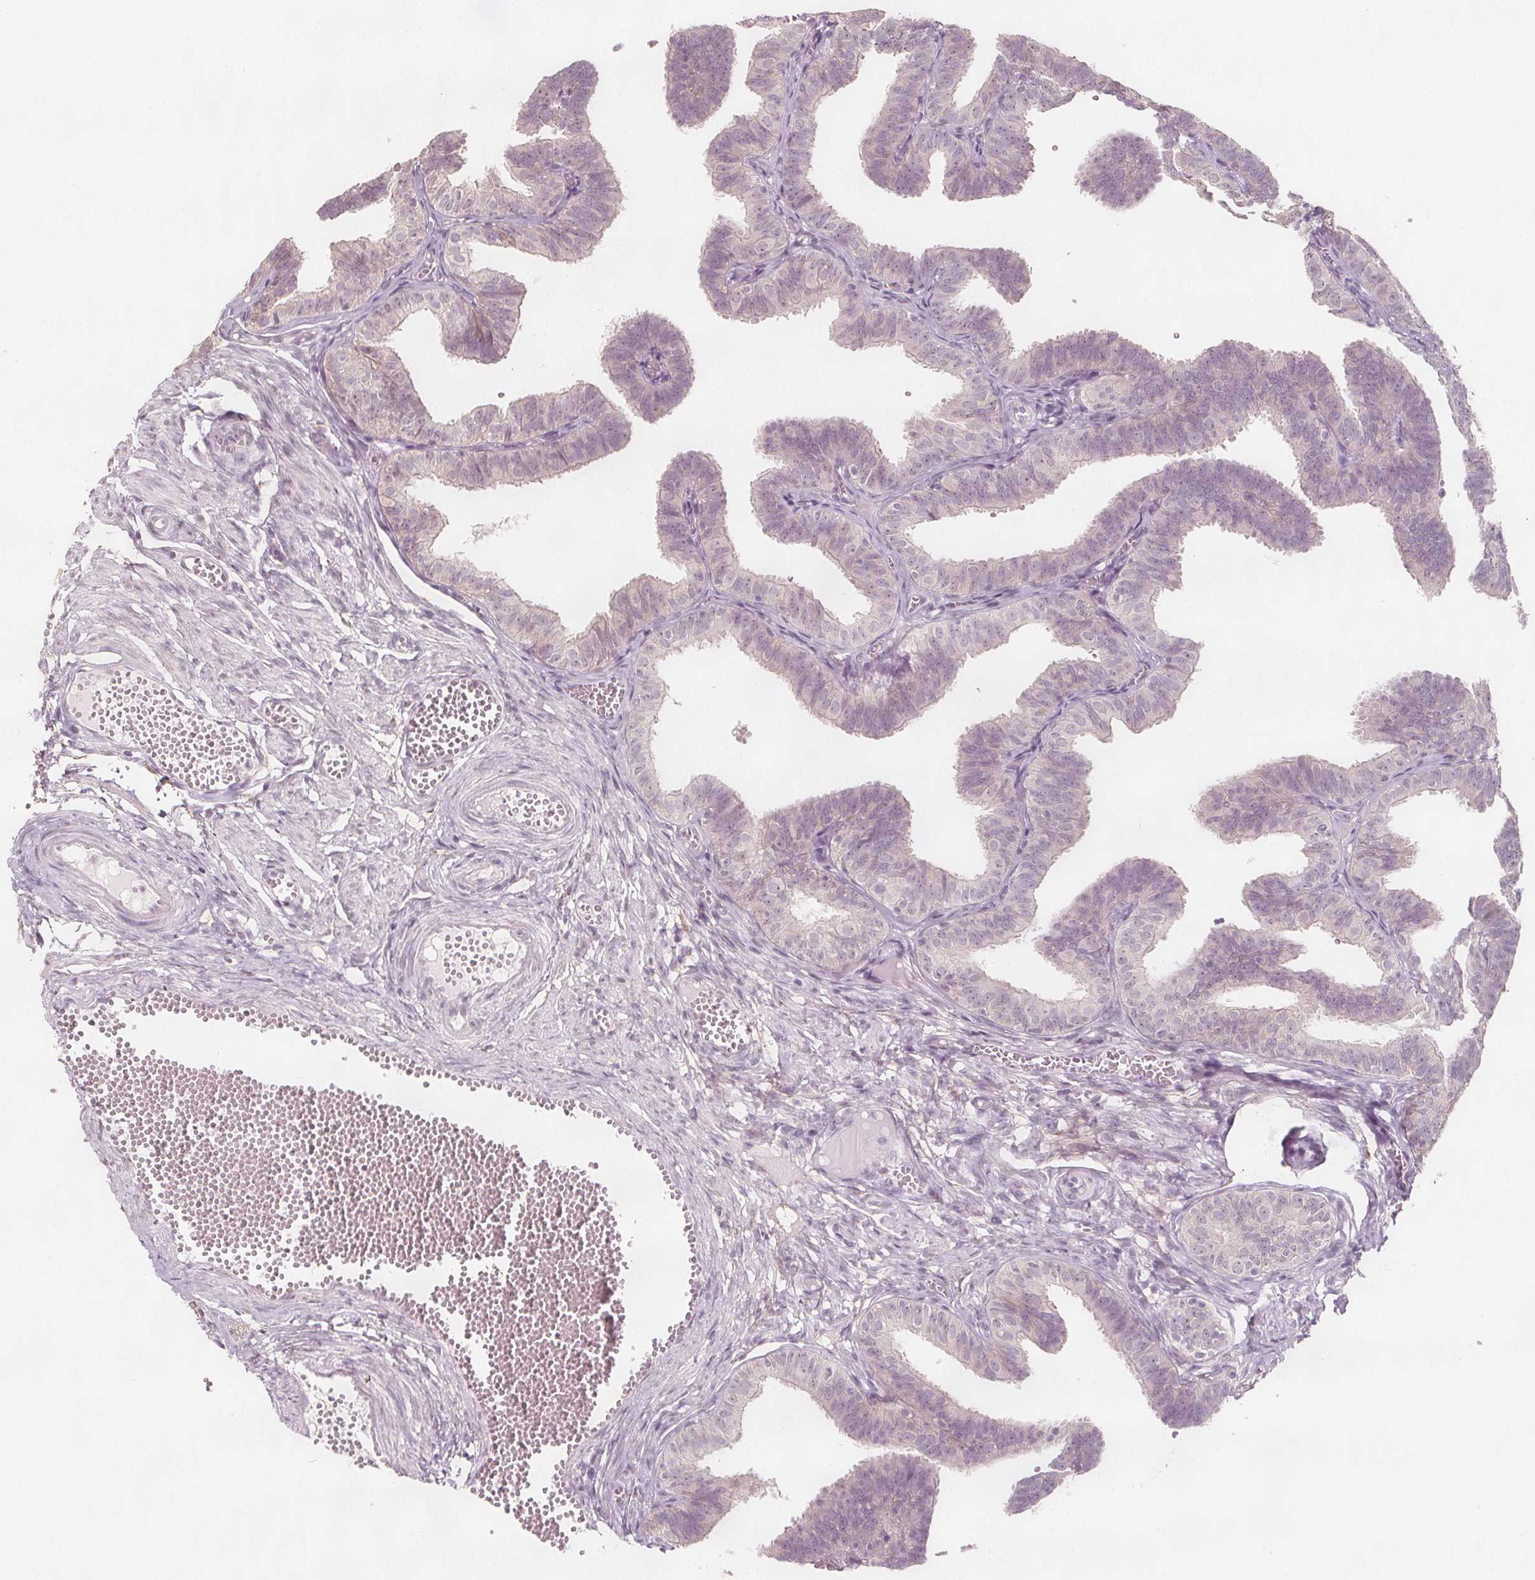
{"staining": {"intensity": "weak", "quantity": "<25%", "location": "nuclear"}, "tissue": "fallopian tube", "cell_type": "Glandular cells", "image_type": "normal", "snomed": [{"axis": "morphology", "description": "Normal tissue, NOS"}, {"axis": "topography", "description": "Fallopian tube"}], "caption": "Glandular cells are negative for brown protein staining in normal fallopian tube. Nuclei are stained in blue.", "gene": "C1orf167", "patient": {"sex": "female", "age": 25}}